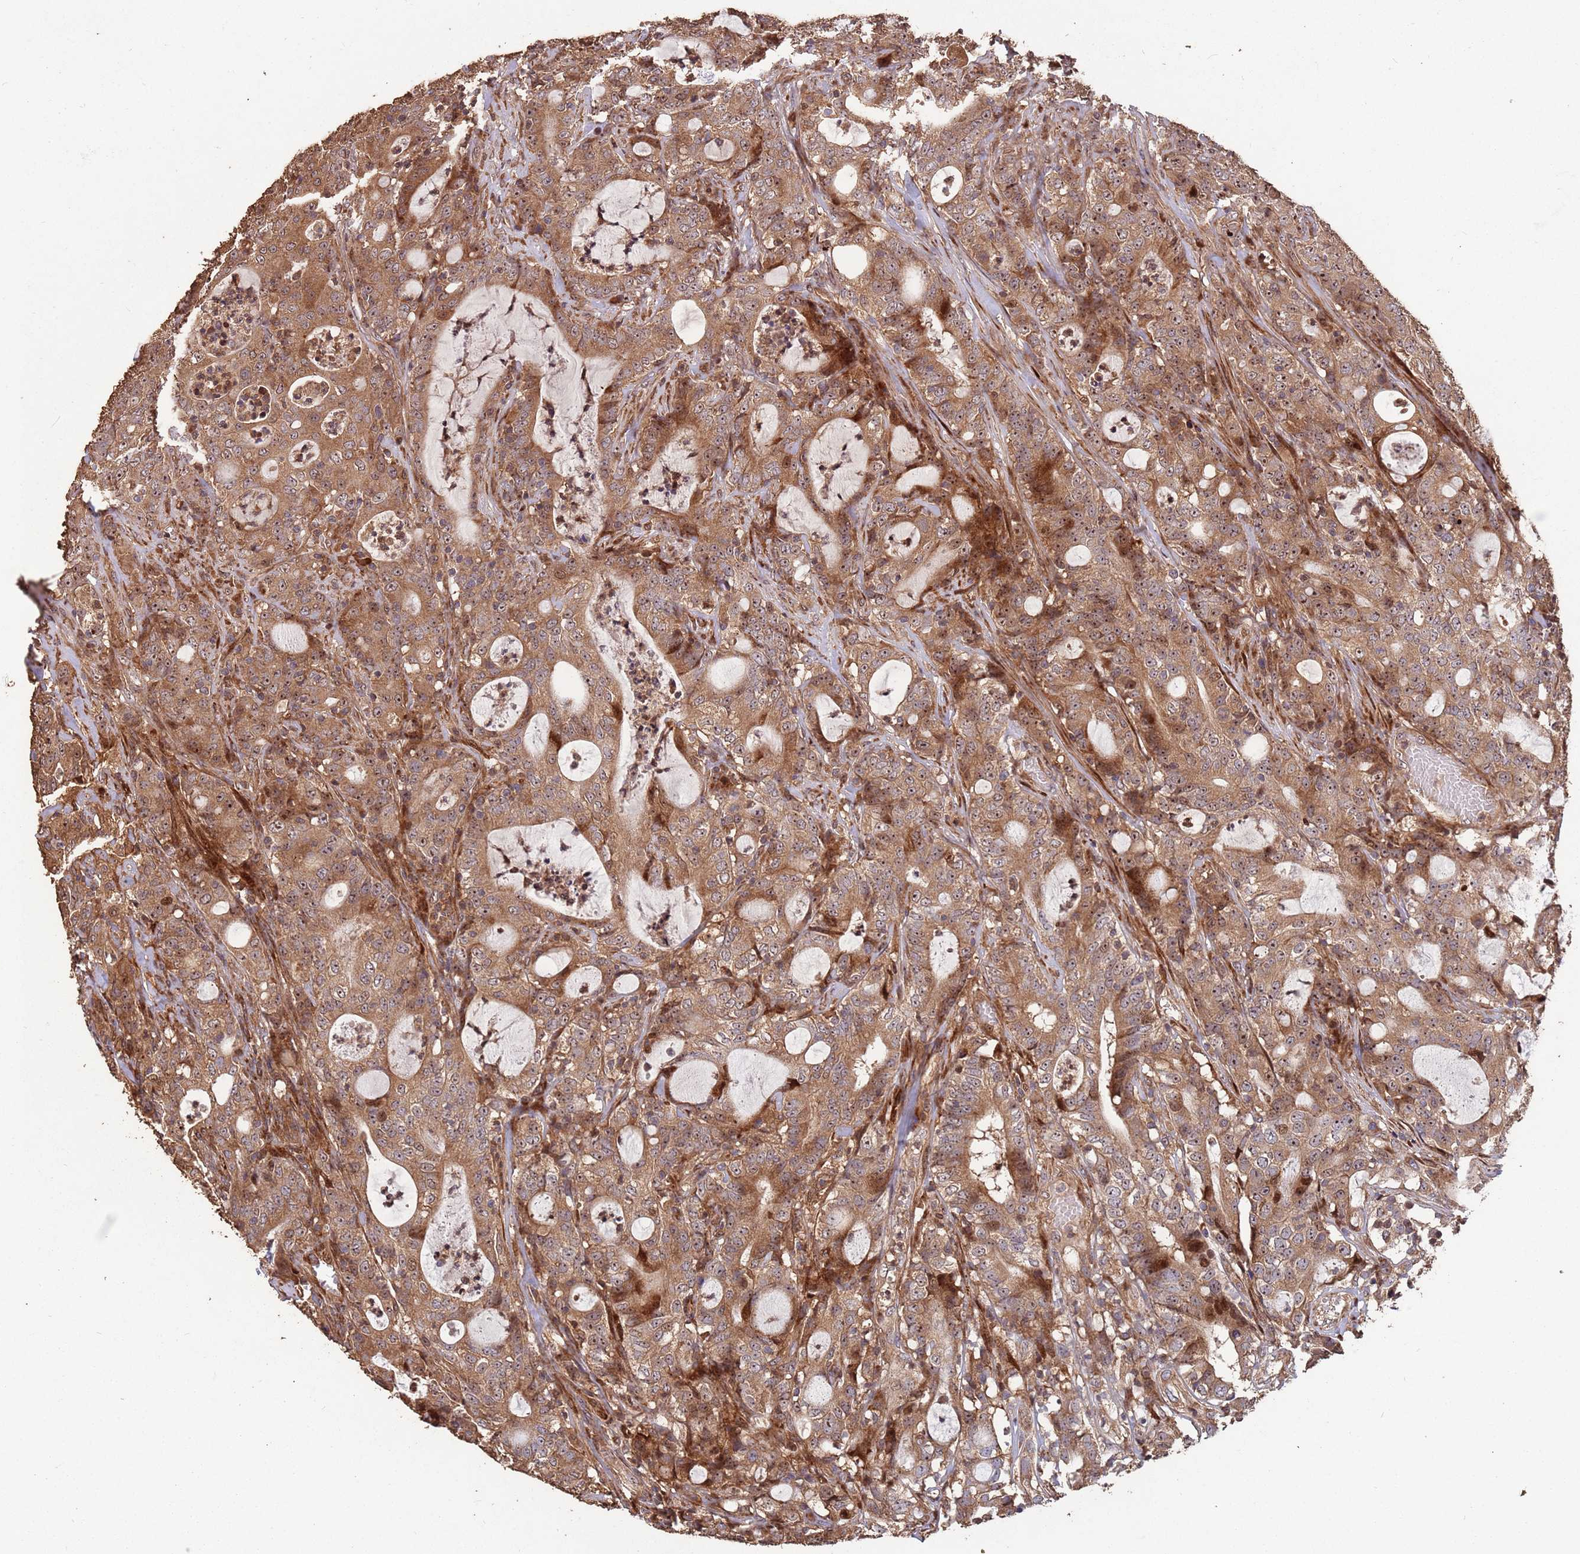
{"staining": {"intensity": "moderate", "quantity": ">75%", "location": "cytoplasmic/membranous,nuclear"}, "tissue": "colorectal cancer", "cell_type": "Tumor cells", "image_type": "cancer", "snomed": [{"axis": "morphology", "description": "Adenocarcinoma, NOS"}, {"axis": "topography", "description": "Colon"}], "caption": "Protein staining shows moderate cytoplasmic/membranous and nuclear staining in about >75% of tumor cells in colorectal cancer (adenocarcinoma). The staining was performed using DAB to visualize the protein expression in brown, while the nuclei were stained in blue with hematoxylin (Magnification: 20x).", "gene": "ZNF428", "patient": {"sex": "male", "age": 83}}